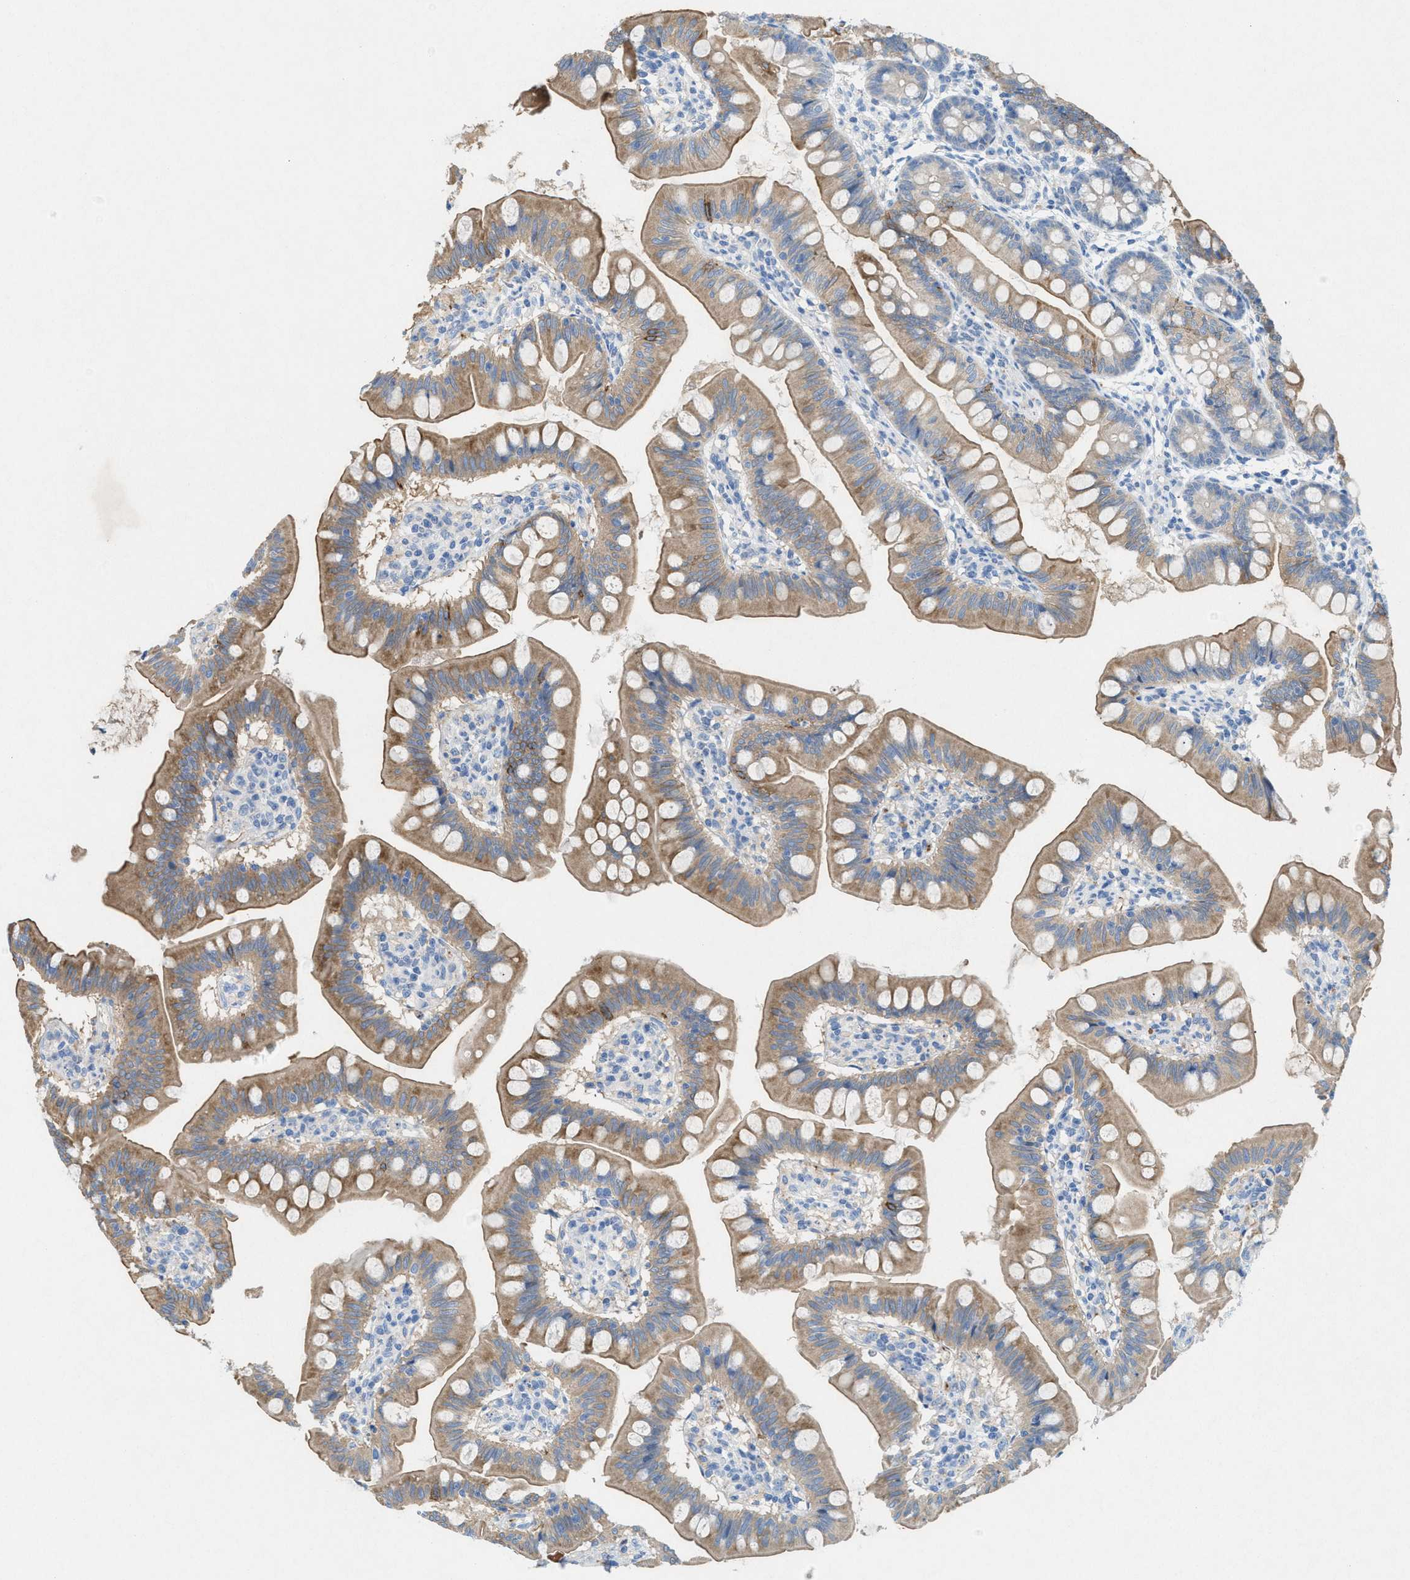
{"staining": {"intensity": "moderate", "quantity": ">75%", "location": "cytoplasmic/membranous"}, "tissue": "small intestine", "cell_type": "Glandular cells", "image_type": "normal", "snomed": [{"axis": "morphology", "description": "Normal tissue, NOS"}, {"axis": "topography", "description": "Small intestine"}], "caption": "Protein expression by IHC exhibits moderate cytoplasmic/membranous staining in about >75% of glandular cells in unremarkable small intestine.", "gene": "CKLF", "patient": {"sex": "male", "age": 7}}